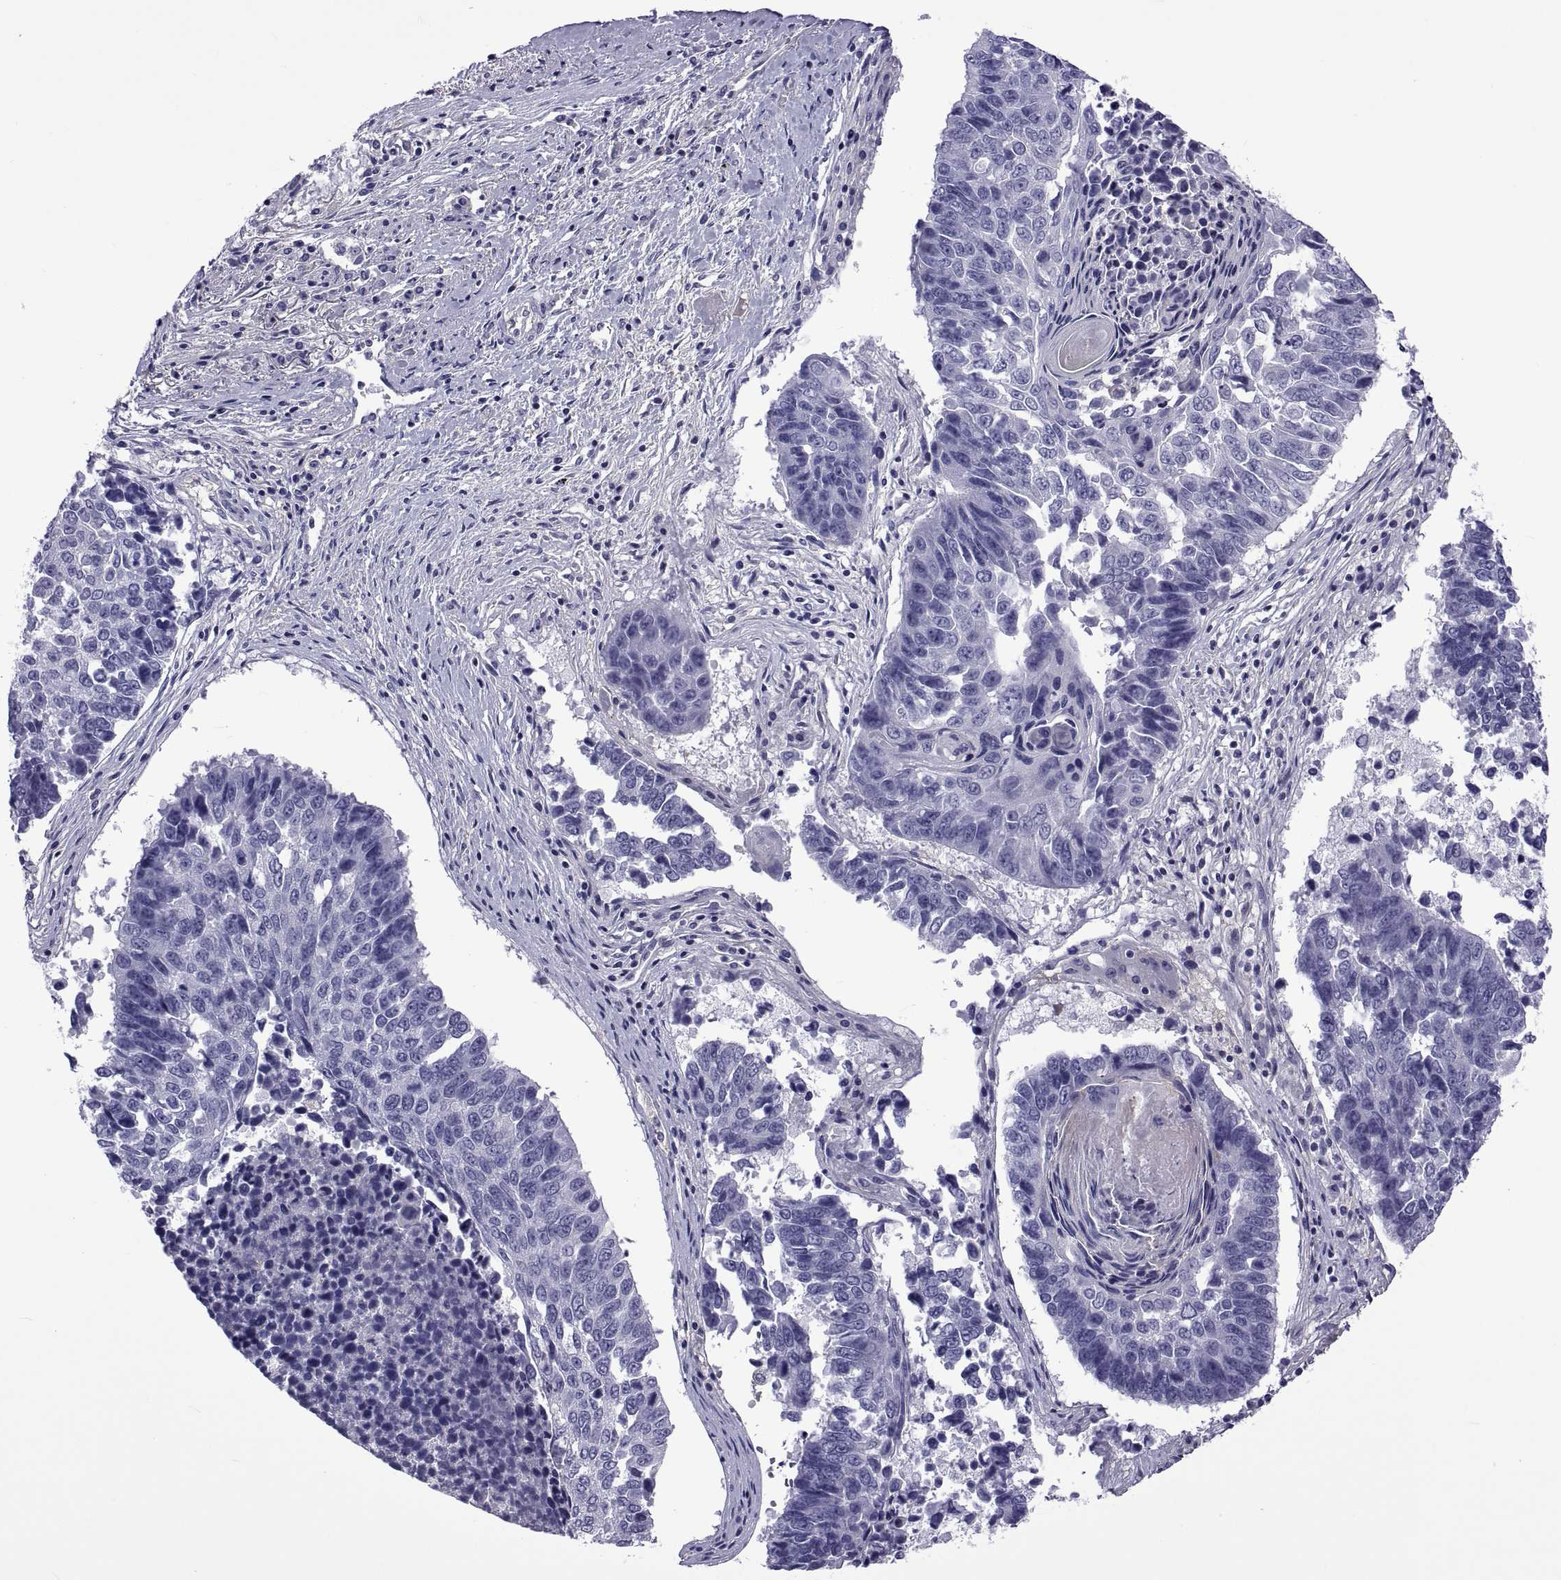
{"staining": {"intensity": "negative", "quantity": "none", "location": "none"}, "tissue": "lung cancer", "cell_type": "Tumor cells", "image_type": "cancer", "snomed": [{"axis": "morphology", "description": "Squamous cell carcinoma, NOS"}, {"axis": "topography", "description": "Lung"}], "caption": "Human lung squamous cell carcinoma stained for a protein using immunohistochemistry displays no expression in tumor cells.", "gene": "TMC3", "patient": {"sex": "male", "age": 73}}